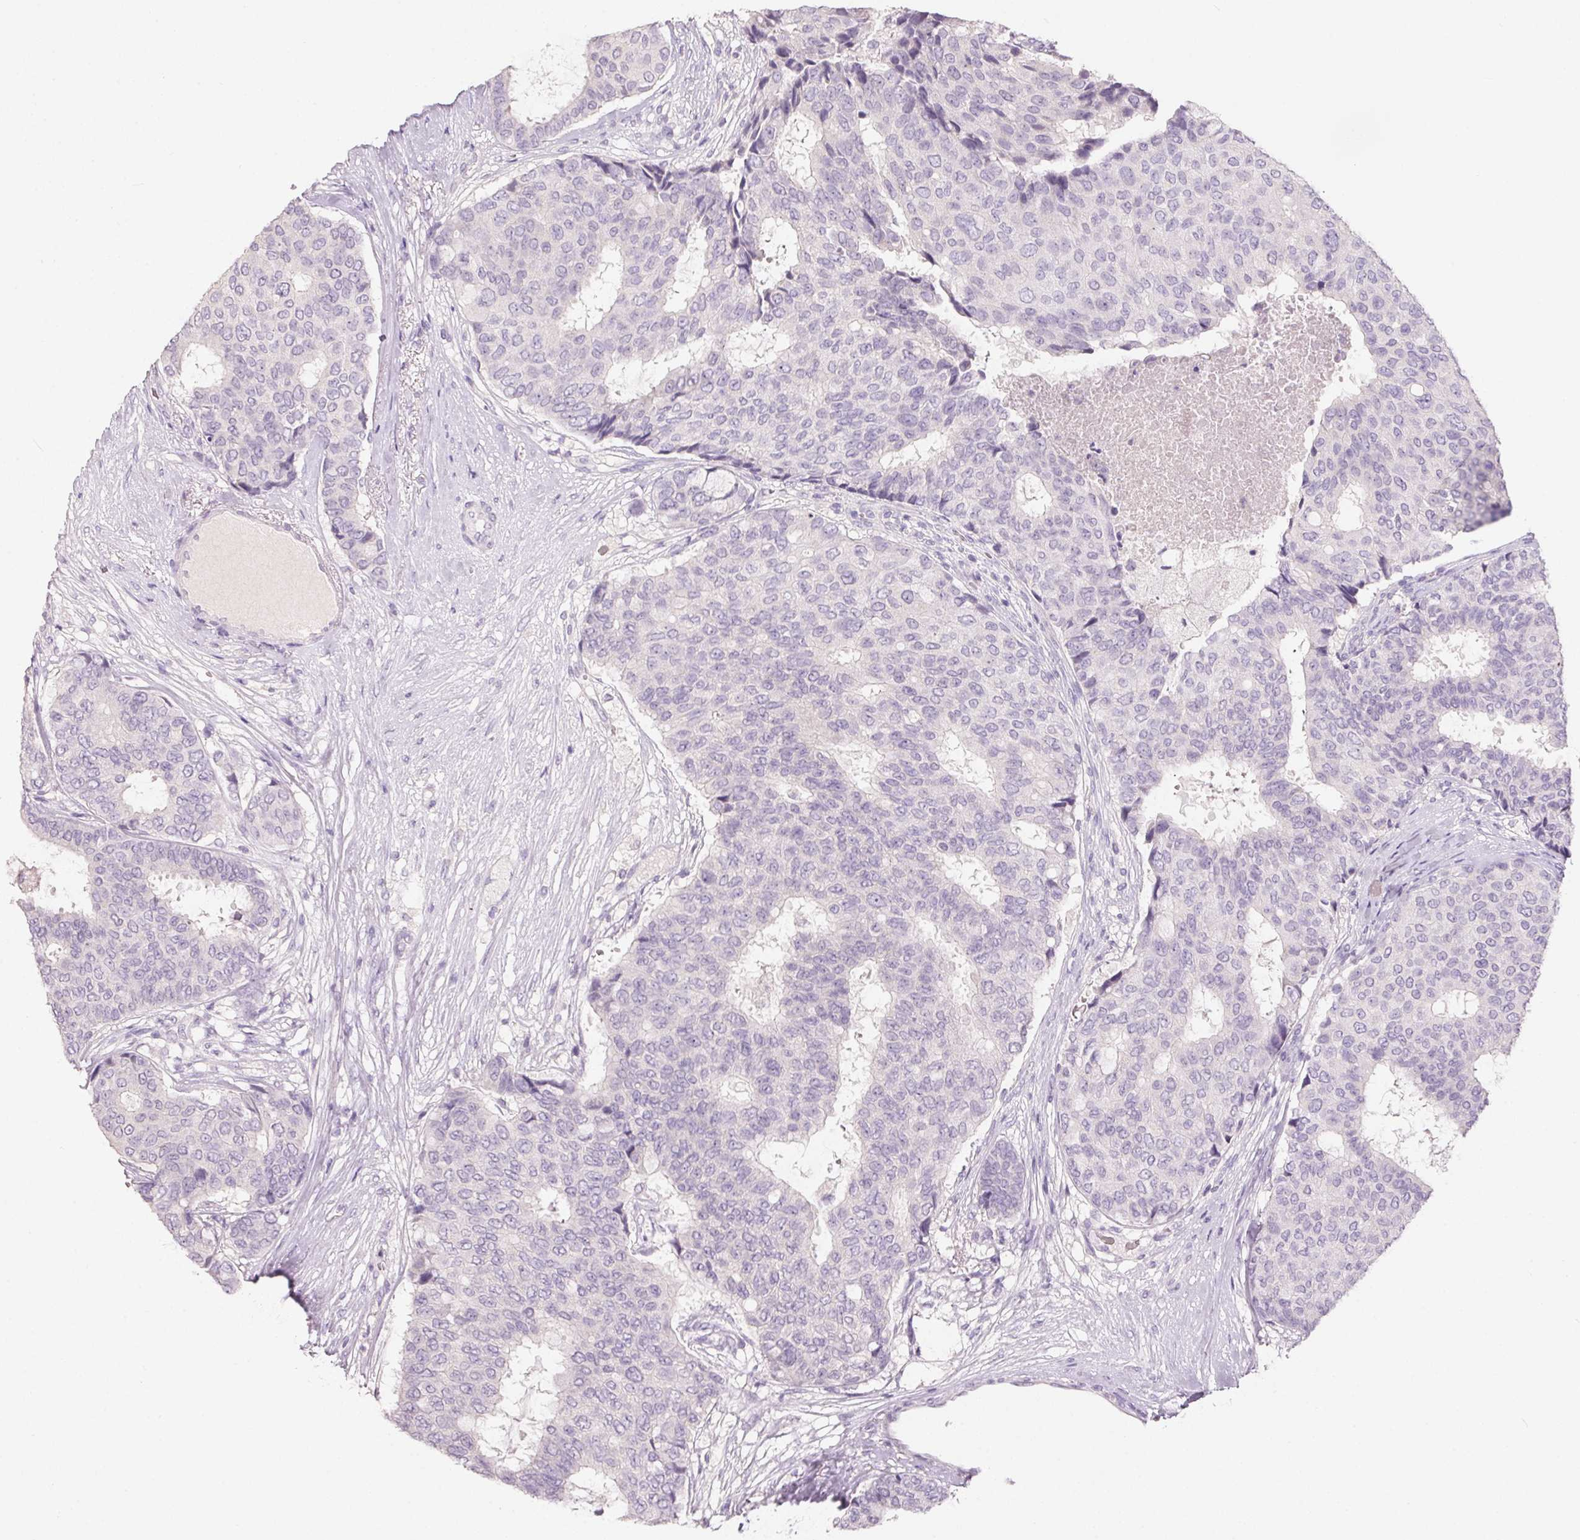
{"staining": {"intensity": "negative", "quantity": "none", "location": "none"}, "tissue": "breast cancer", "cell_type": "Tumor cells", "image_type": "cancer", "snomed": [{"axis": "morphology", "description": "Duct carcinoma"}, {"axis": "topography", "description": "Breast"}], "caption": "Invasive ductal carcinoma (breast) stained for a protein using immunohistochemistry (IHC) displays no expression tumor cells.", "gene": "HSD17B1", "patient": {"sex": "female", "age": 75}}